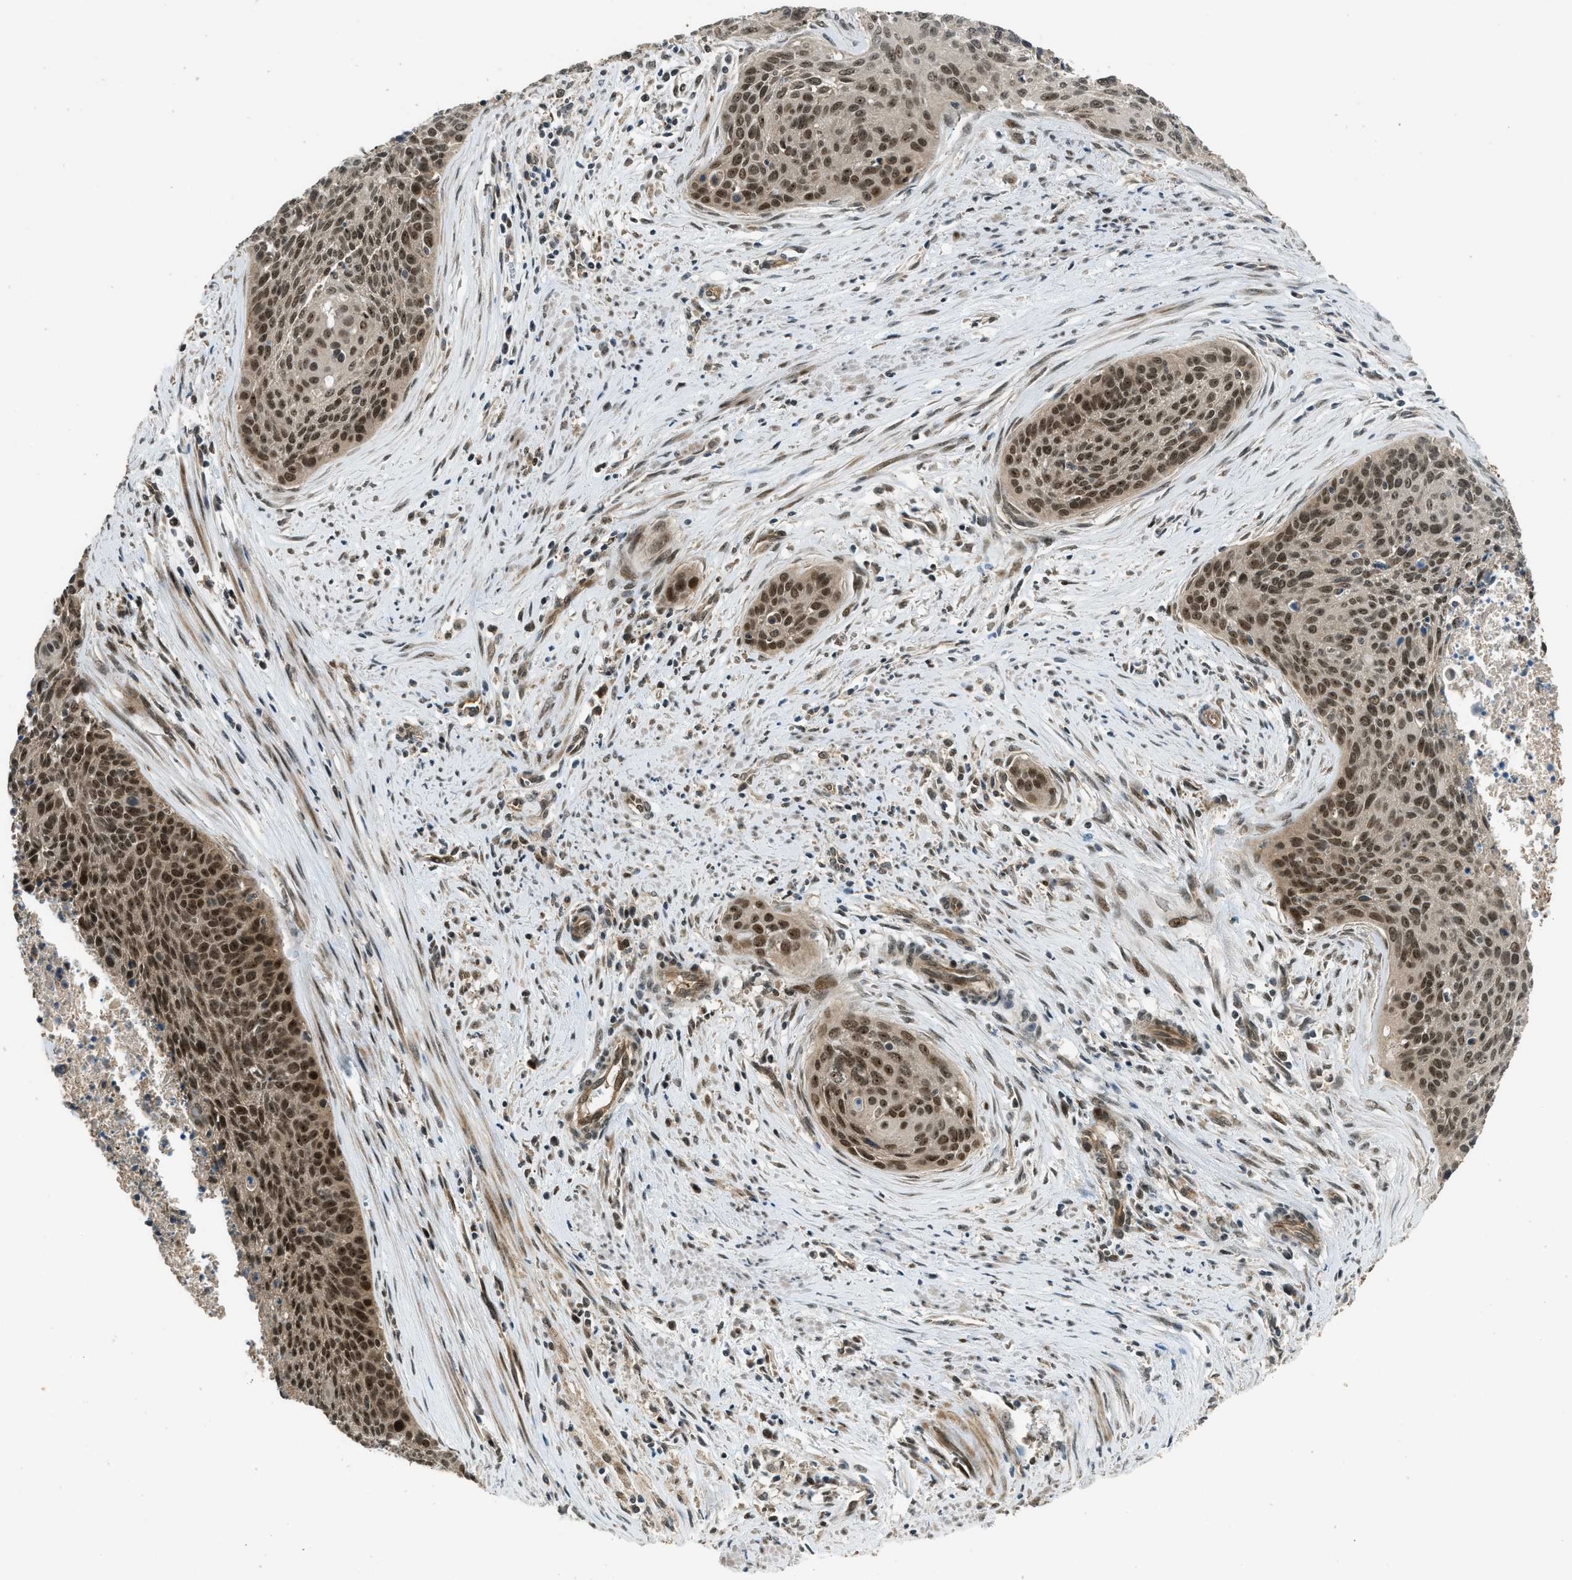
{"staining": {"intensity": "moderate", "quantity": ">75%", "location": "nuclear"}, "tissue": "cervical cancer", "cell_type": "Tumor cells", "image_type": "cancer", "snomed": [{"axis": "morphology", "description": "Squamous cell carcinoma, NOS"}, {"axis": "topography", "description": "Cervix"}], "caption": "Immunohistochemistry (IHC) of human squamous cell carcinoma (cervical) exhibits medium levels of moderate nuclear positivity in approximately >75% of tumor cells. The protein is shown in brown color, while the nuclei are stained blue.", "gene": "GET1", "patient": {"sex": "female", "age": 55}}